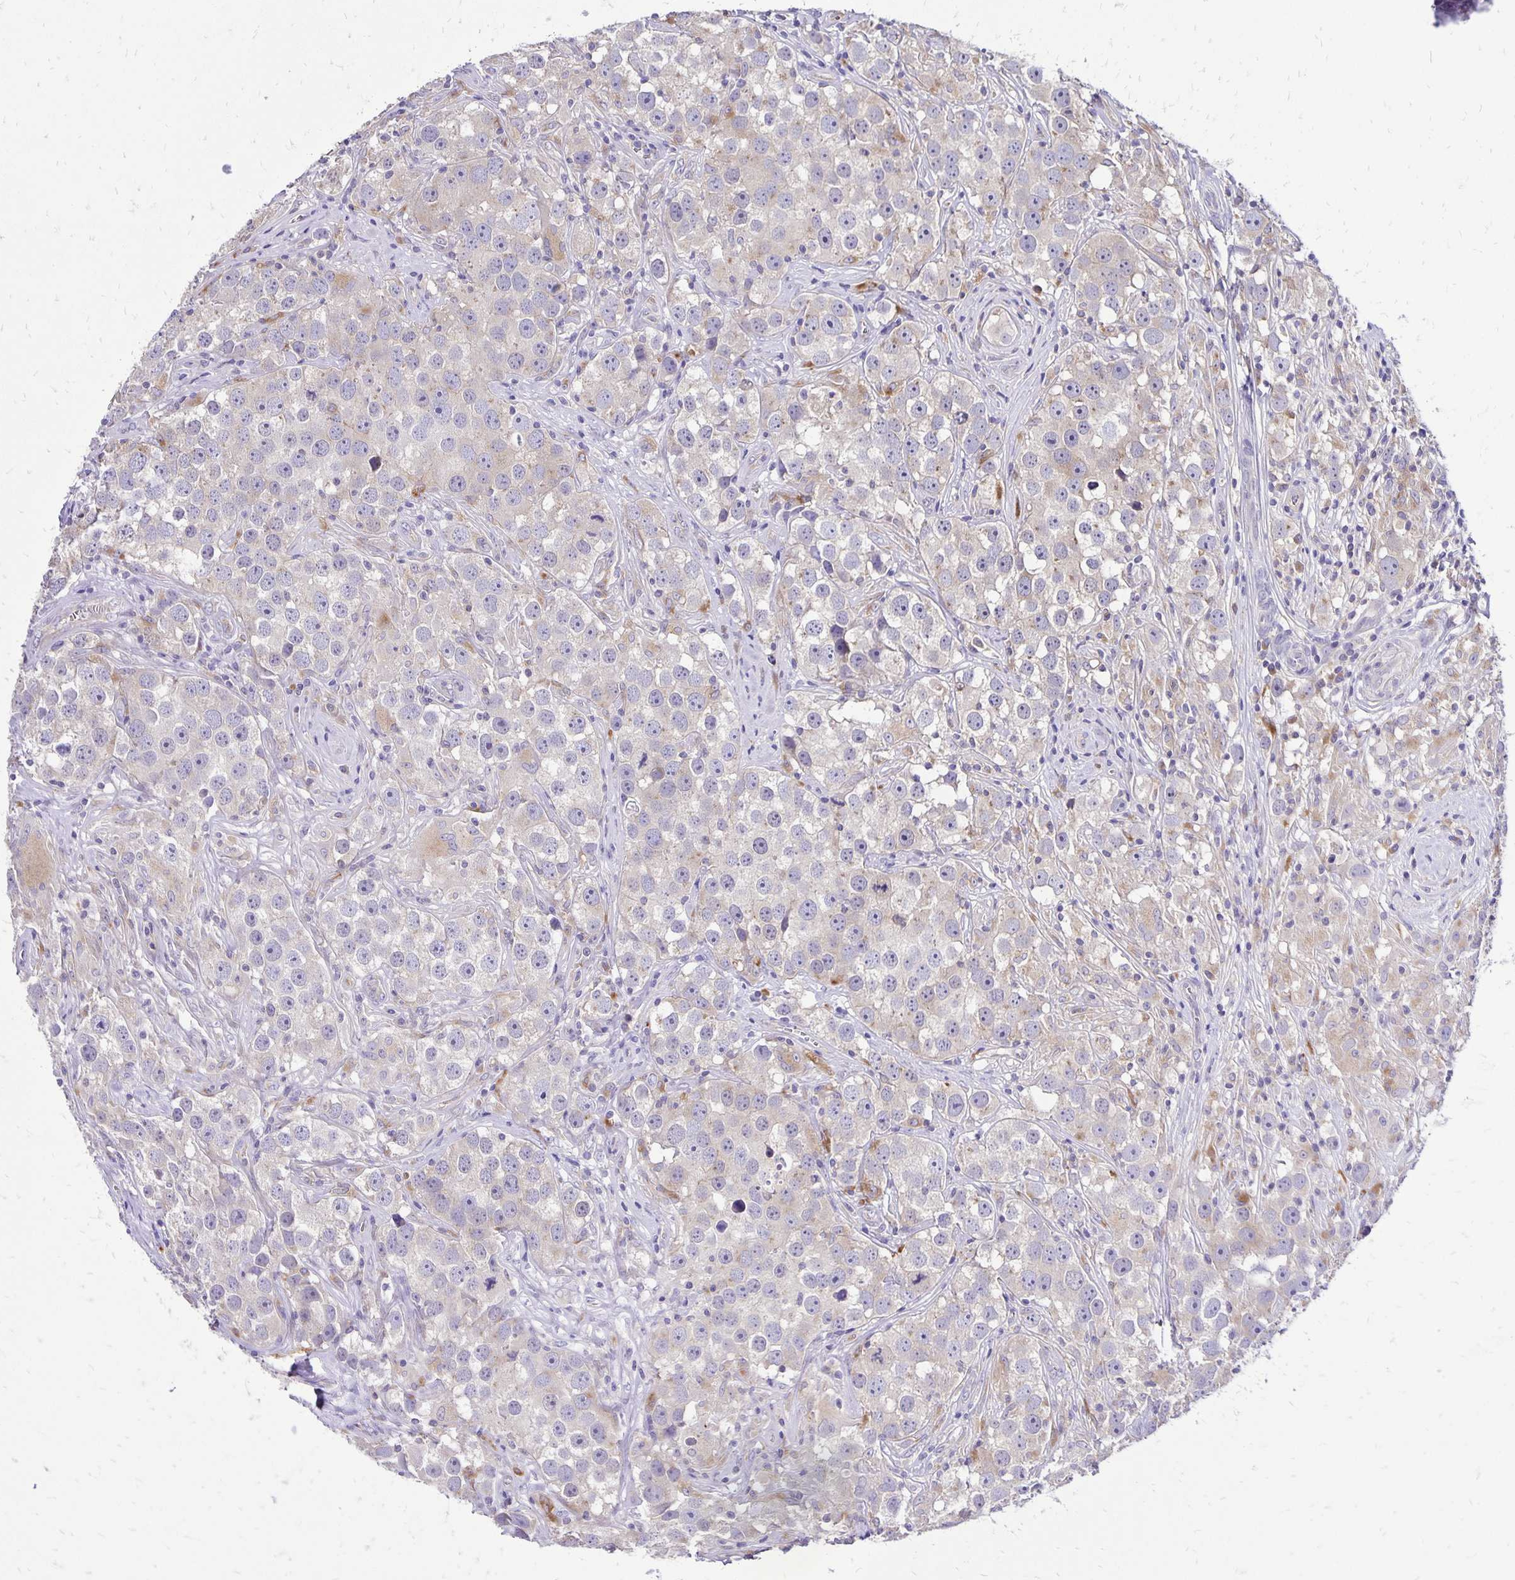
{"staining": {"intensity": "weak", "quantity": "<25%", "location": "cytoplasmic/membranous"}, "tissue": "testis cancer", "cell_type": "Tumor cells", "image_type": "cancer", "snomed": [{"axis": "morphology", "description": "Seminoma, NOS"}, {"axis": "topography", "description": "Testis"}], "caption": "This is a photomicrograph of immunohistochemistry staining of testis seminoma, which shows no expression in tumor cells. (DAB immunohistochemistry with hematoxylin counter stain).", "gene": "EIF5A", "patient": {"sex": "male", "age": 49}}